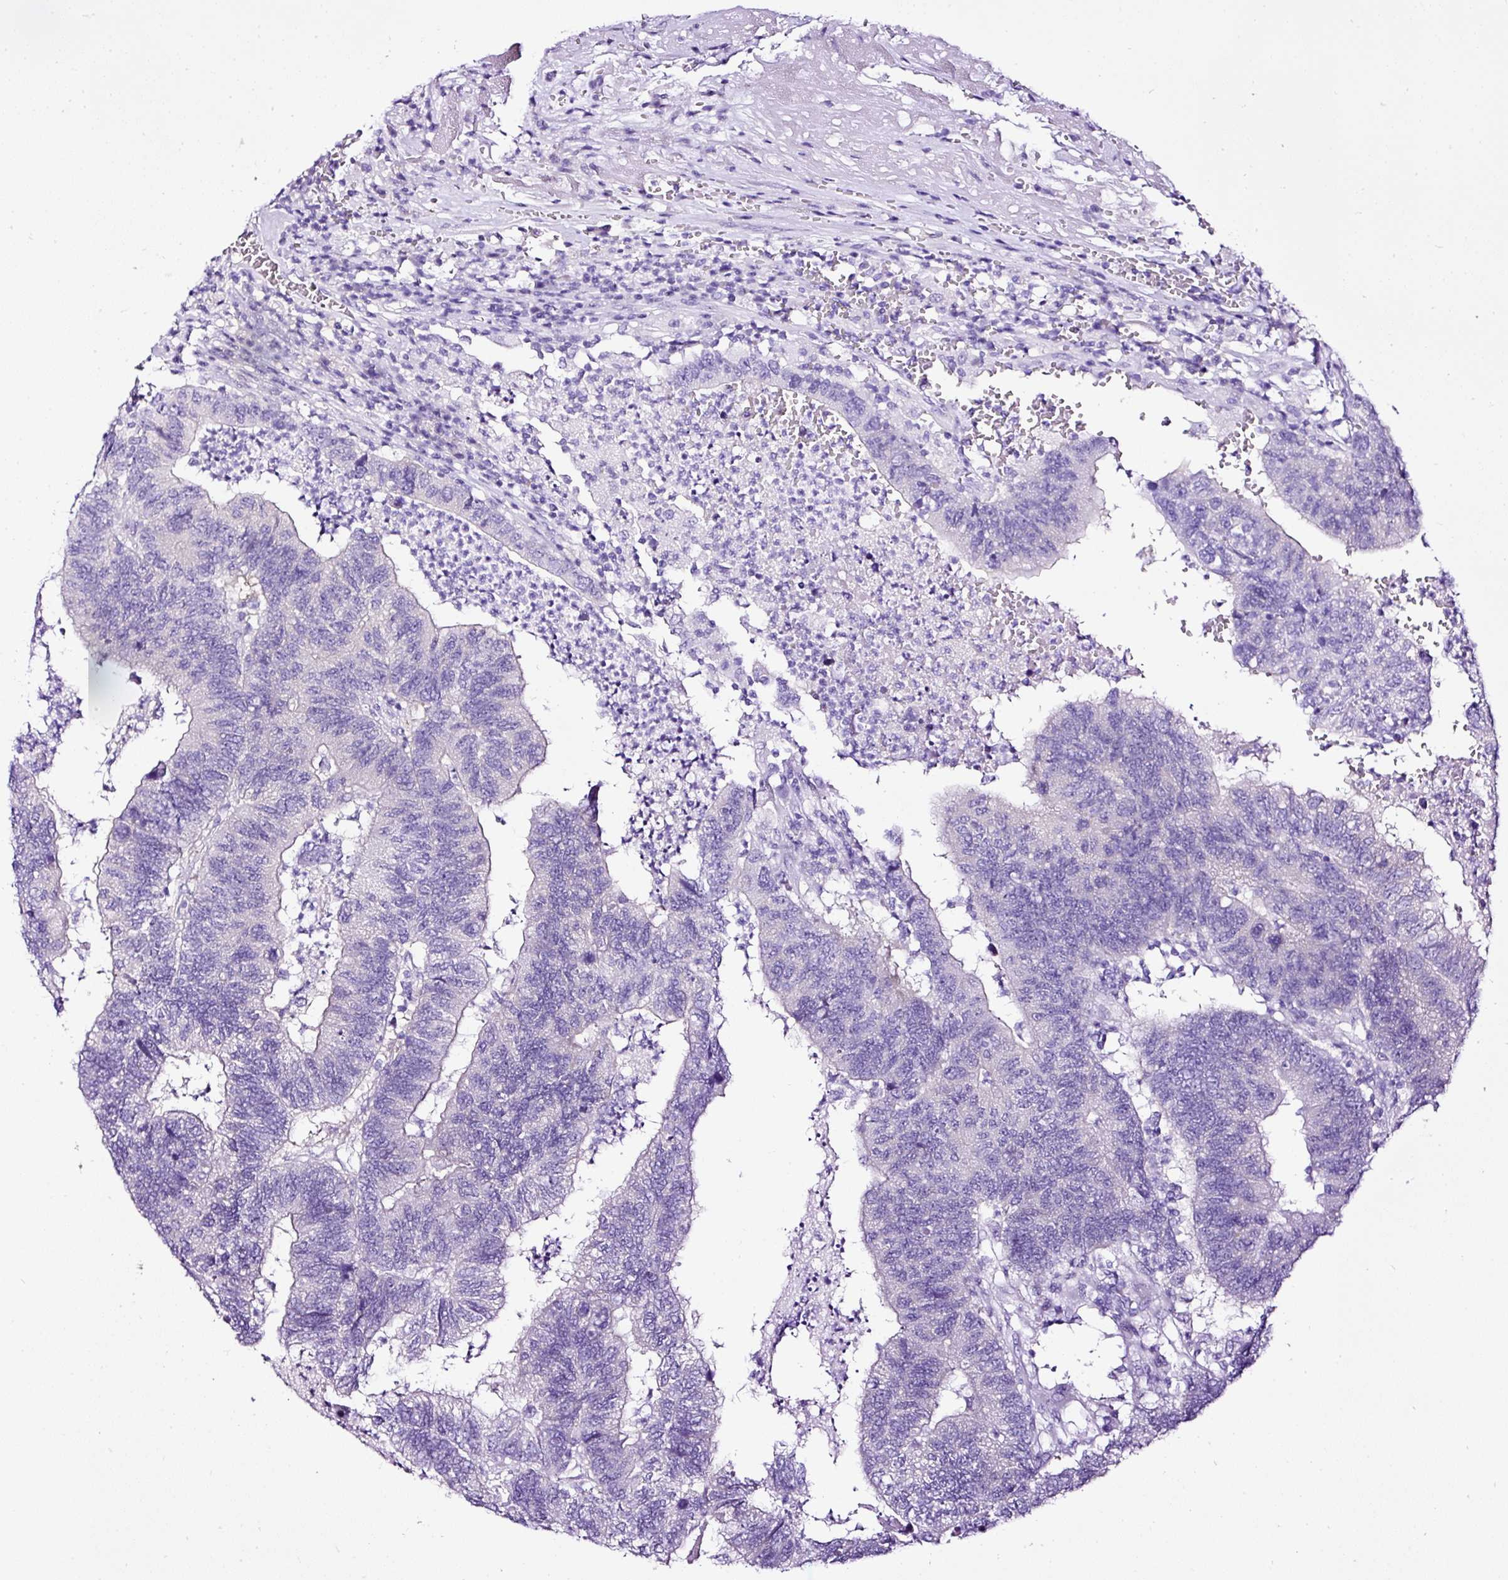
{"staining": {"intensity": "negative", "quantity": "none", "location": "none"}, "tissue": "colorectal cancer", "cell_type": "Tumor cells", "image_type": "cancer", "snomed": [{"axis": "morphology", "description": "Adenocarcinoma, NOS"}, {"axis": "topography", "description": "Colon"}], "caption": "Histopathology image shows no significant protein expression in tumor cells of colorectal adenocarcinoma. The staining was performed using DAB to visualize the protein expression in brown, while the nuclei were stained in blue with hematoxylin (Magnification: 20x).", "gene": "STOX2", "patient": {"sex": "female", "age": 48}}